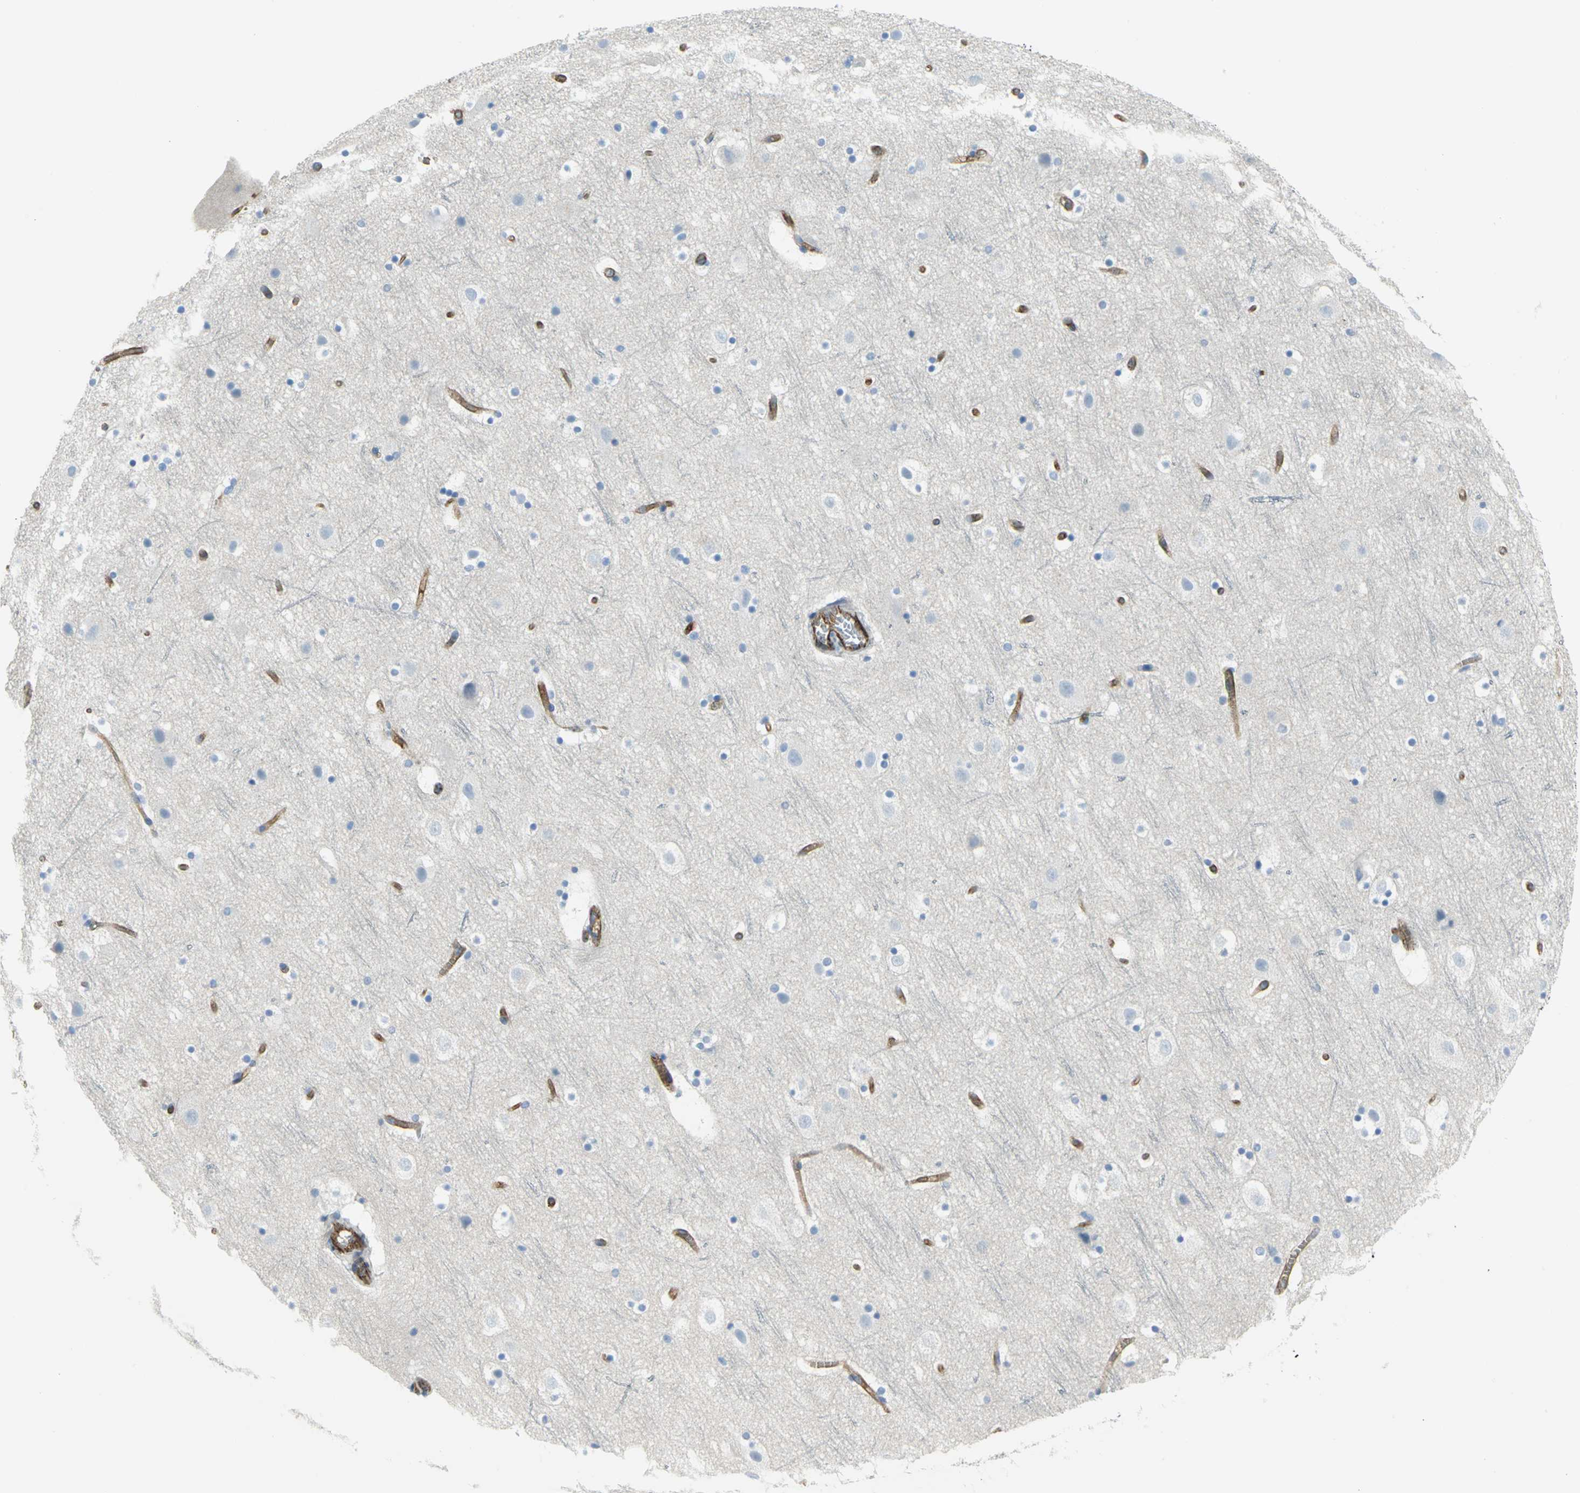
{"staining": {"intensity": "weak", "quantity": ">75%", "location": "cytoplasmic/membranous"}, "tissue": "cerebral cortex", "cell_type": "Endothelial cells", "image_type": "normal", "snomed": [{"axis": "morphology", "description": "Normal tissue, NOS"}, {"axis": "topography", "description": "Cerebral cortex"}], "caption": "IHC histopathology image of normal cerebral cortex stained for a protein (brown), which shows low levels of weak cytoplasmic/membranous staining in approximately >75% of endothelial cells.", "gene": "FLNB", "patient": {"sex": "male", "age": 45}}